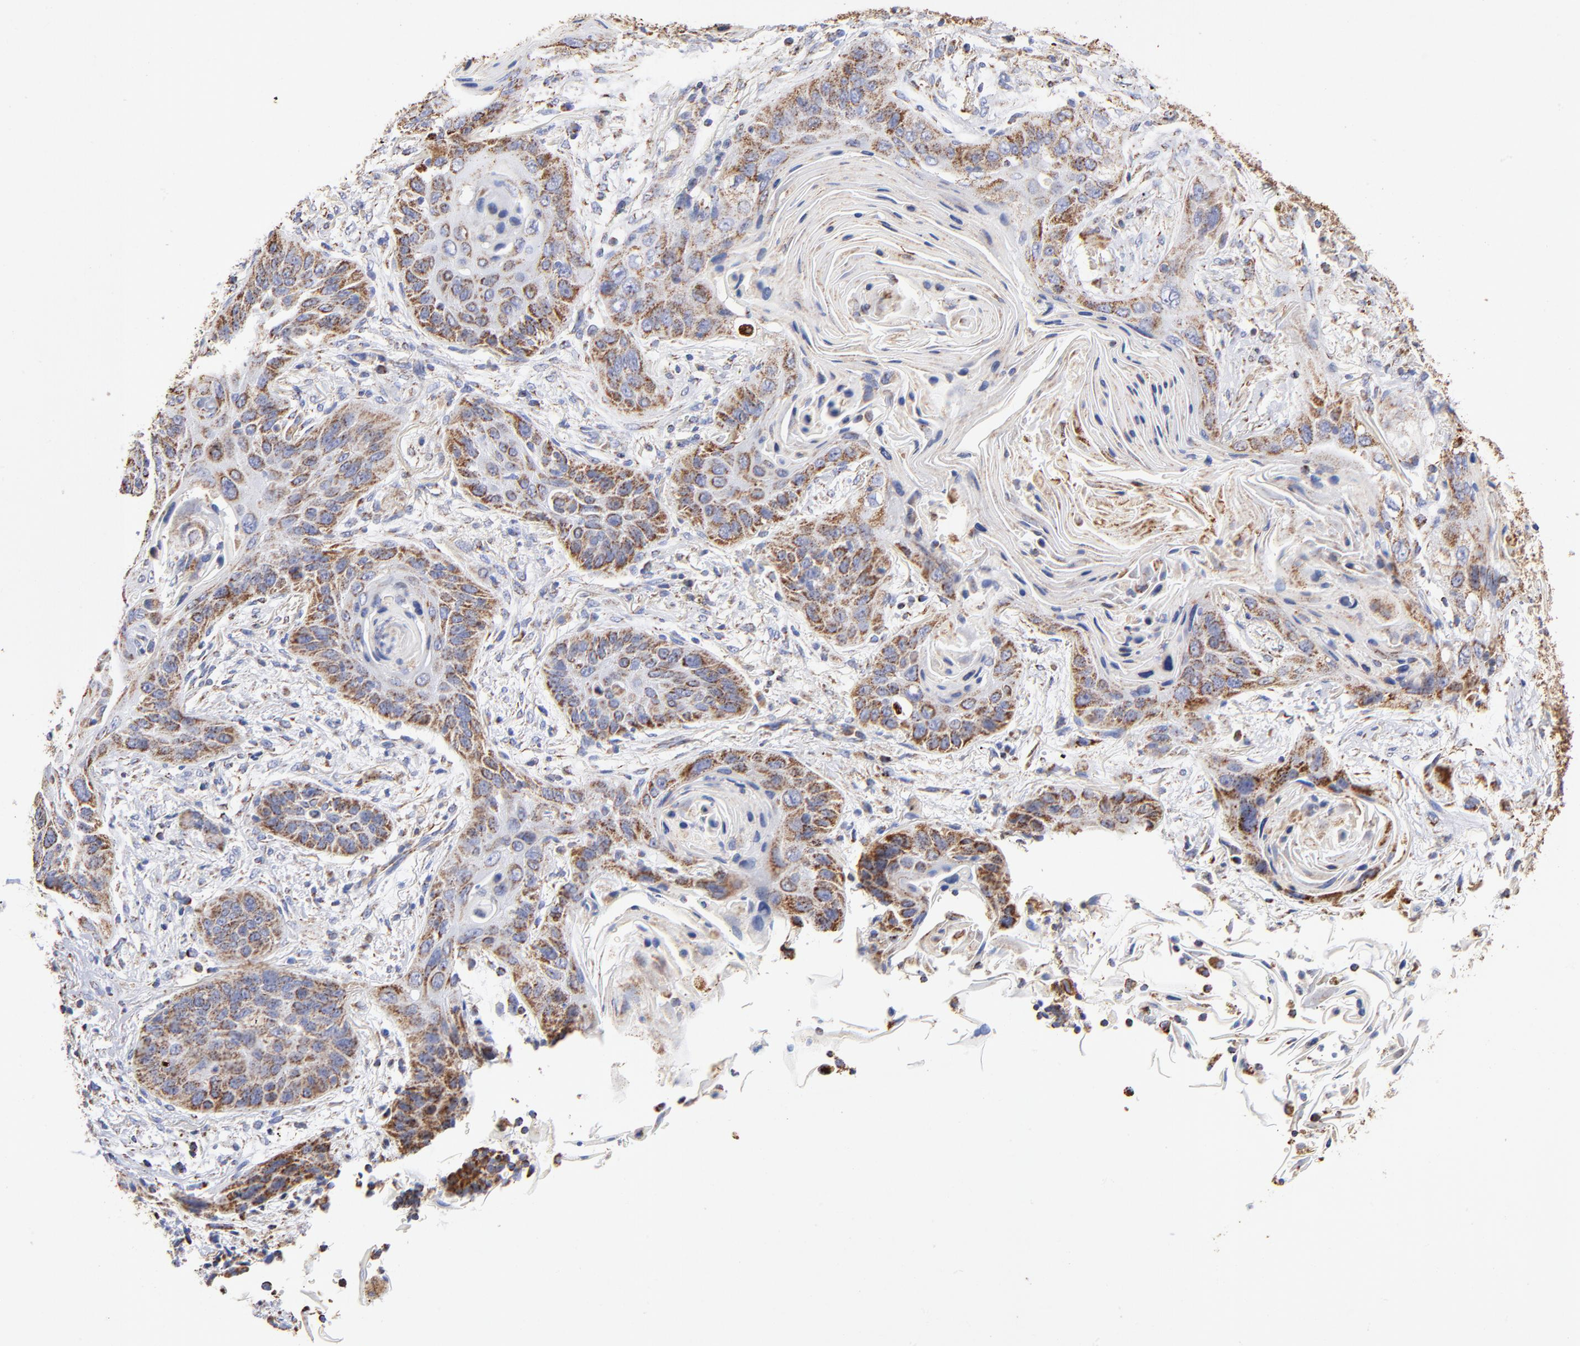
{"staining": {"intensity": "moderate", "quantity": ">75%", "location": "cytoplasmic/membranous"}, "tissue": "lung cancer", "cell_type": "Tumor cells", "image_type": "cancer", "snomed": [{"axis": "morphology", "description": "Squamous cell carcinoma, NOS"}, {"axis": "topography", "description": "Lung"}], "caption": "This photomicrograph displays lung squamous cell carcinoma stained with immunohistochemistry (IHC) to label a protein in brown. The cytoplasmic/membranous of tumor cells show moderate positivity for the protein. Nuclei are counter-stained blue.", "gene": "PHB1", "patient": {"sex": "female", "age": 67}}